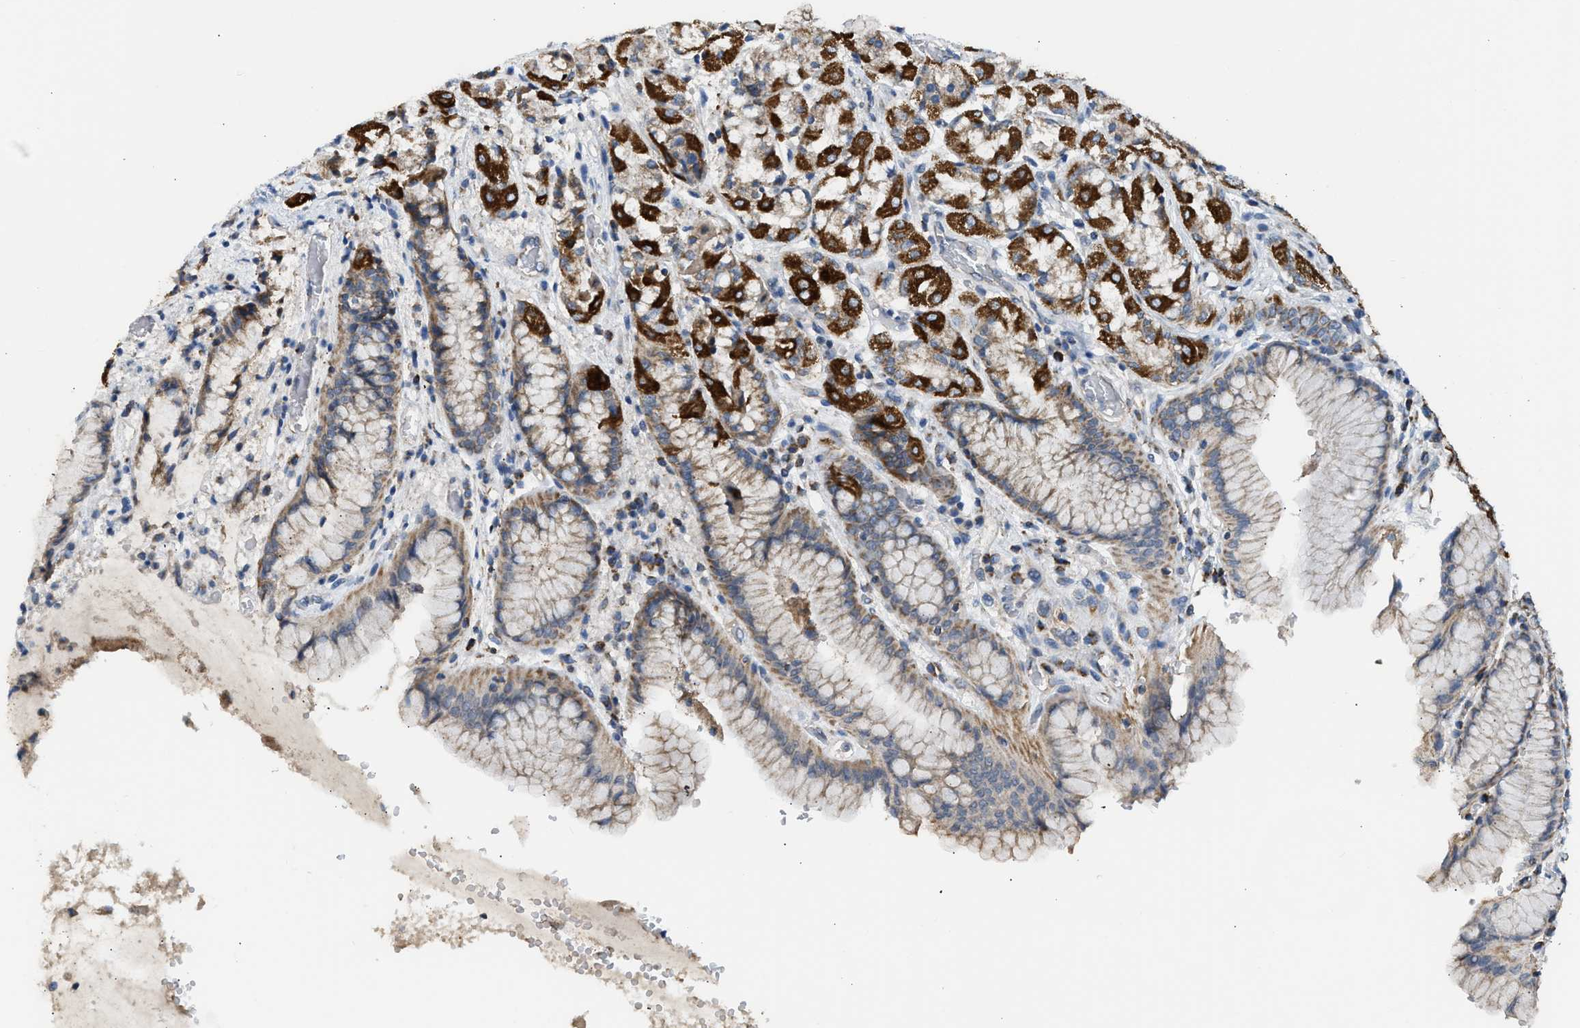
{"staining": {"intensity": "strong", "quantity": "<25%", "location": "cytoplasmic/membranous"}, "tissue": "stomach", "cell_type": "Glandular cells", "image_type": "normal", "snomed": [{"axis": "morphology", "description": "Normal tissue, NOS"}, {"axis": "topography", "description": "Stomach"}, {"axis": "topography", "description": "Stomach, lower"}], "caption": "This photomicrograph reveals normal stomach stained with immunohistochemistry to label a protein in brown. The cytoplasmic/membranous of glandular cells show strong positivity for the protein. Nuclei are counter-stained blue.", "gene": "GOT2", "patient": {"sex": "female", "age": 56}}